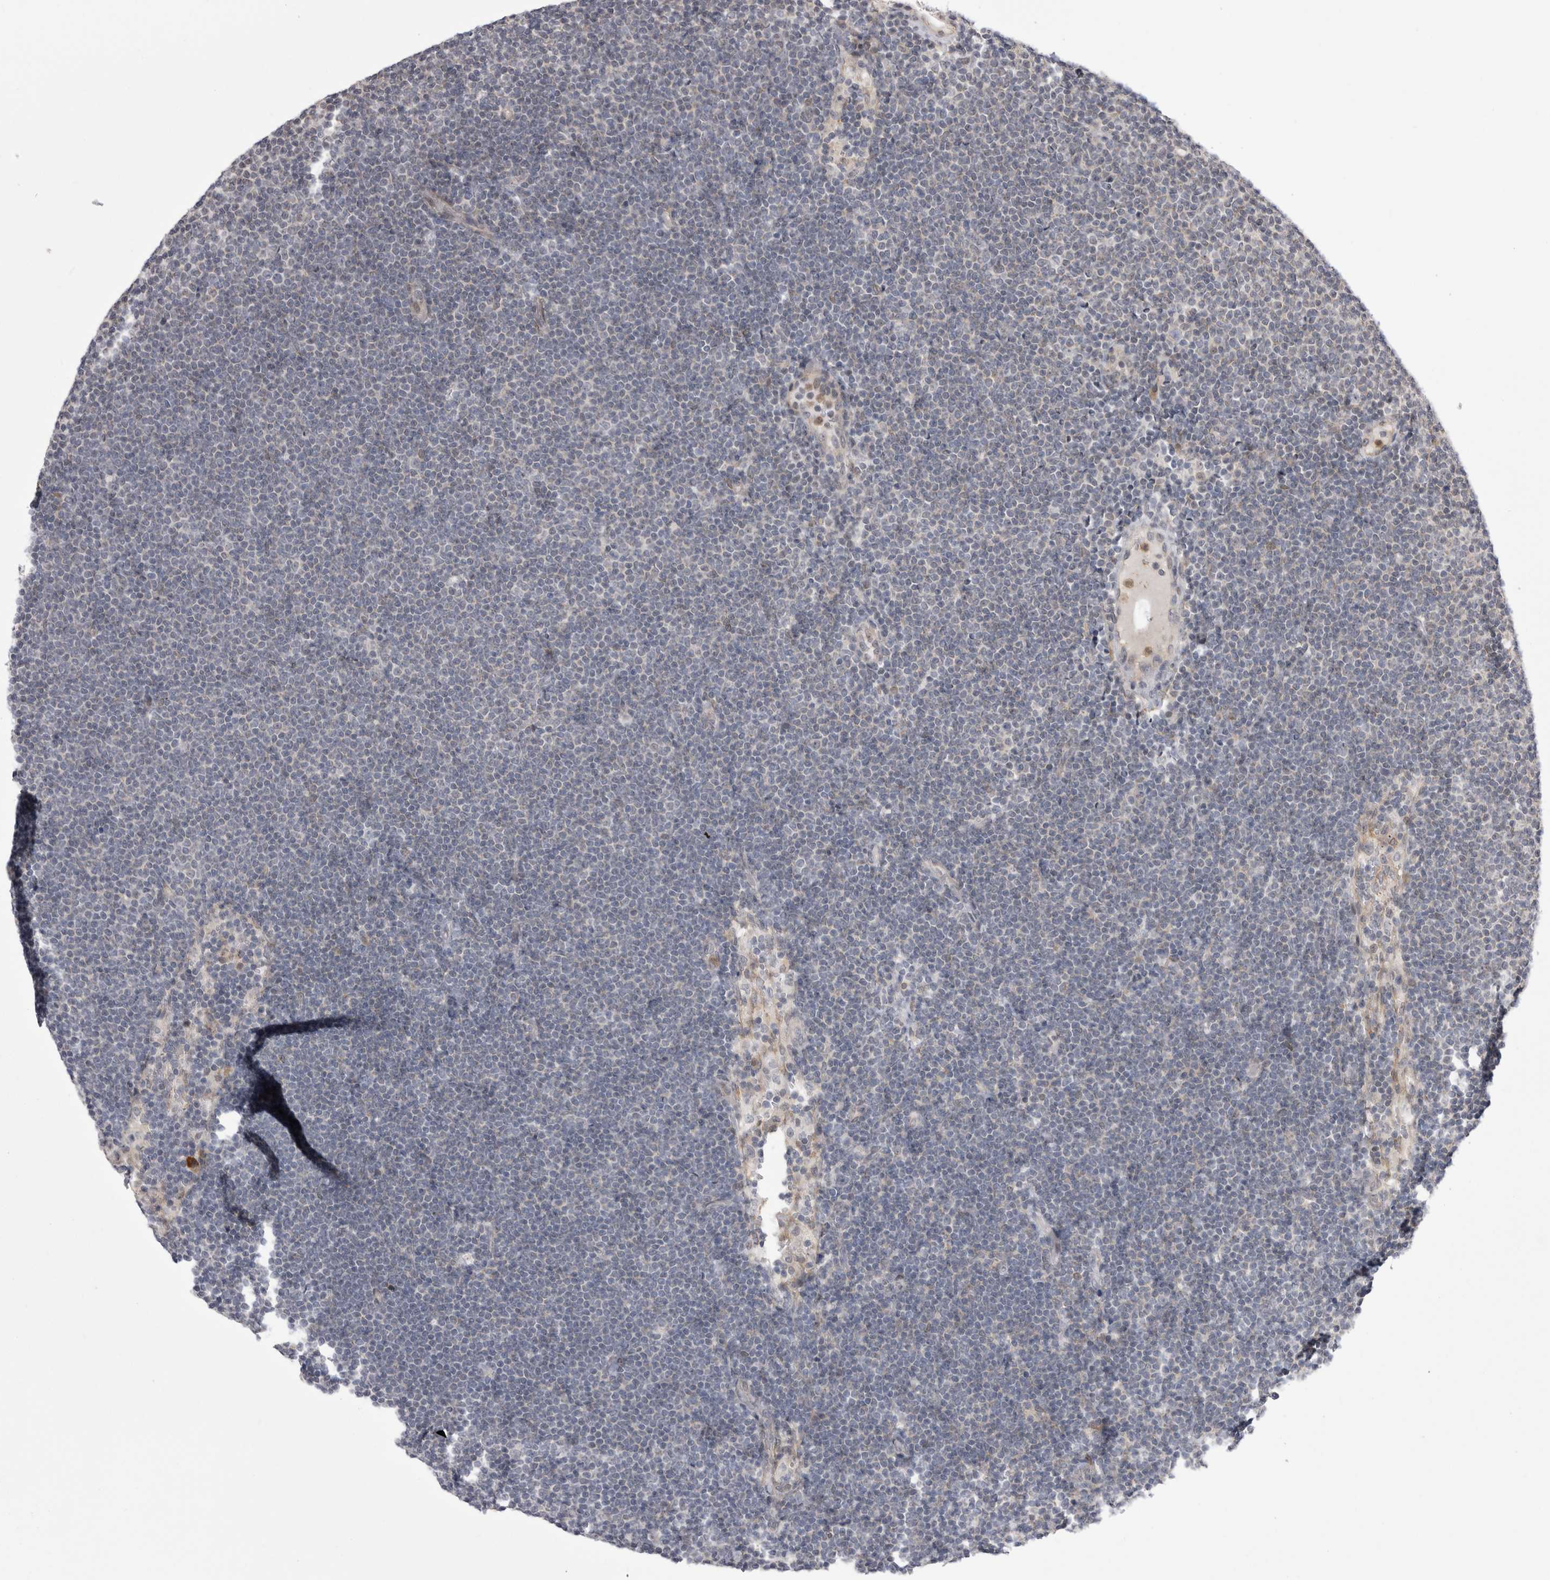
{"staining": {"intensity": "negative", "quantity": "none", "location": "none"}, "tissue": "lymphoma", "cell_type": "Tumor cells", "image_type": "cancer", "snomed": [{"axis": "morphology", "description": "Malignant lymphoma, non-Hodgkin's type, Low grade"}, {"axis": "topography", "description": "Lymph node"}], "caption": "Immunohistochemistry (IHC) photomicrograph of neoplastic tissue: lymphoma stained with DAB shows no significant protein staining in tumor cells.", "gene": "CHIC2", "patient": {"sex": "female", "age": 53}}